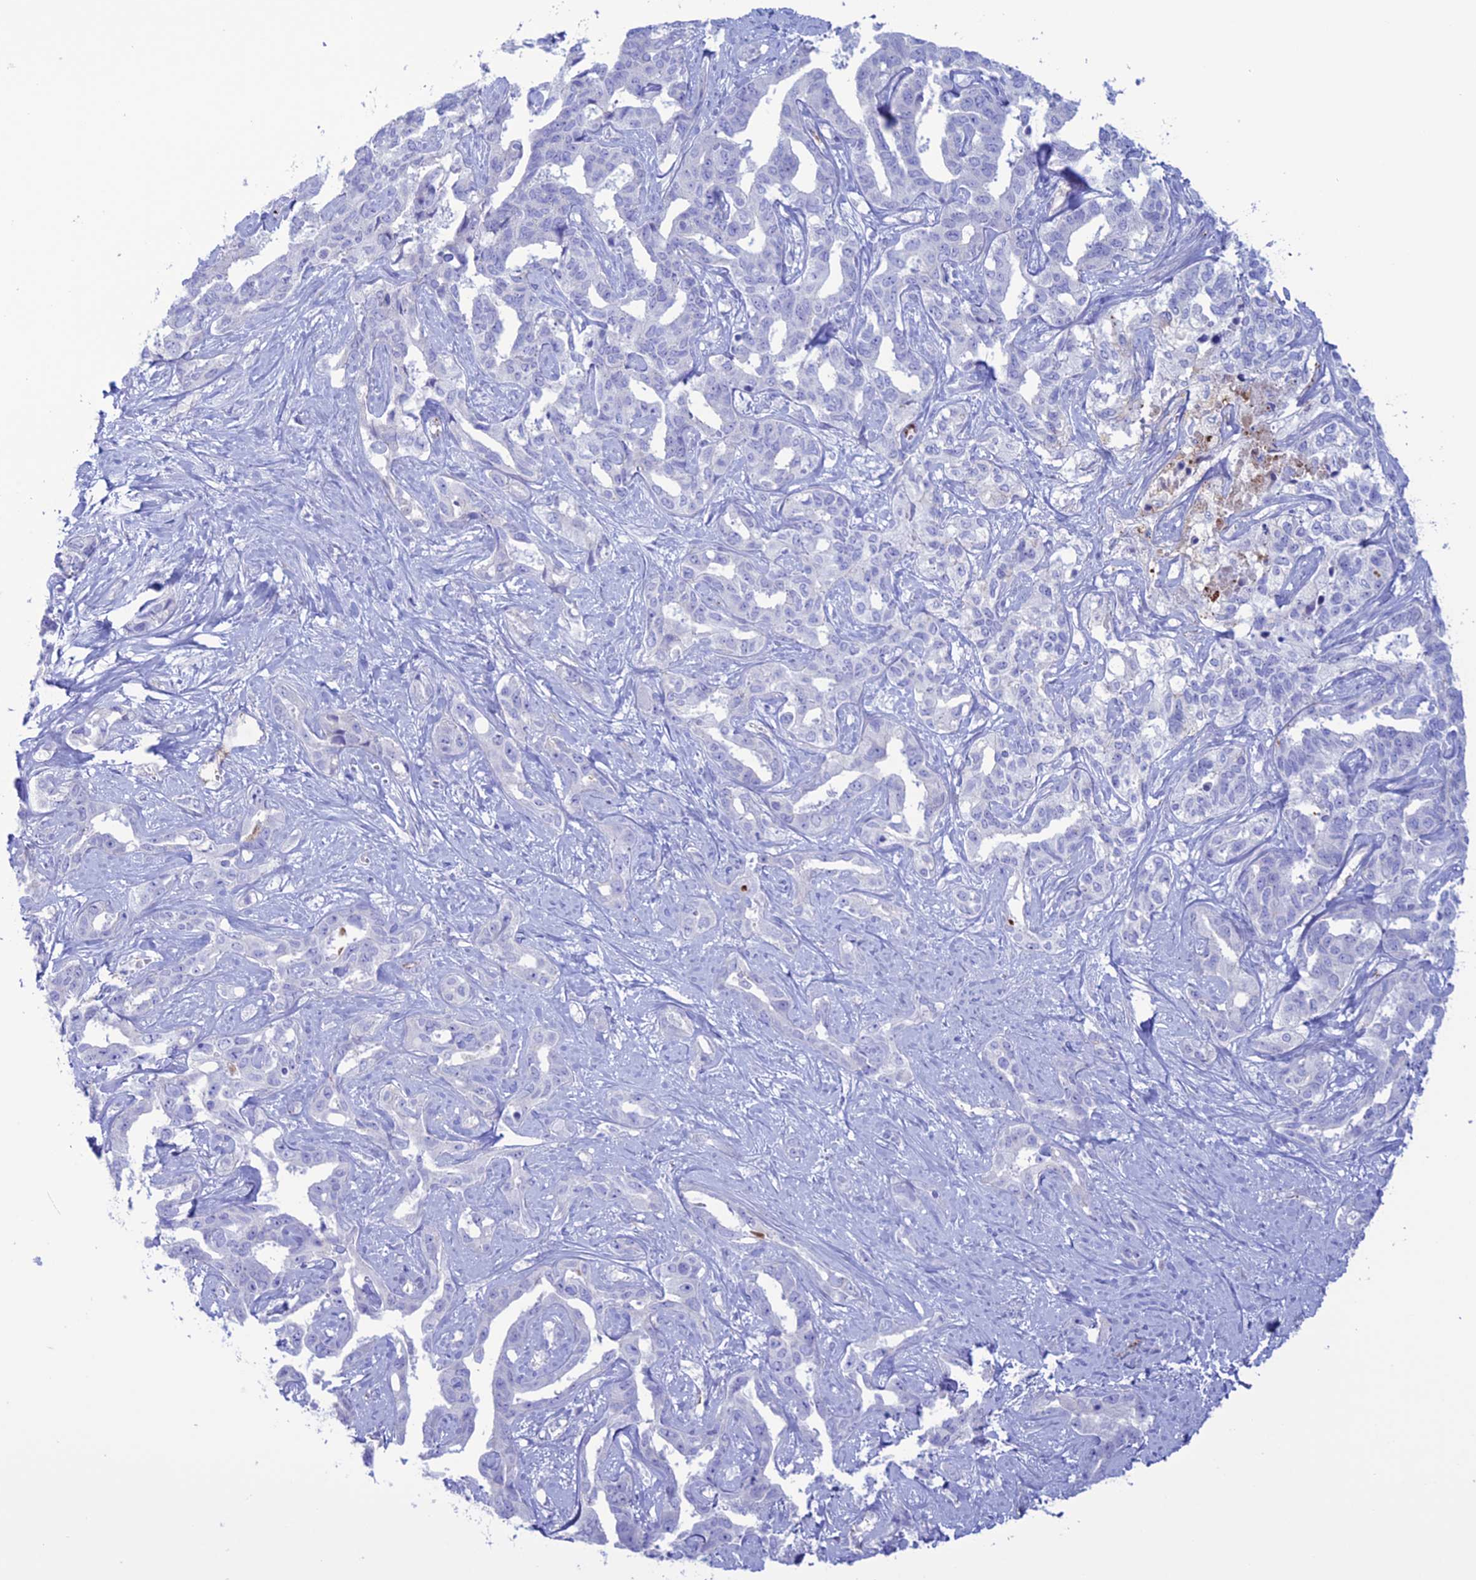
{"staining": {"intensity": "negative", "quantity": "none", "location": "none"}, "tissue": "liver cancer", "cell_type": "Tumor cells", "image_type": "cancer", "snomed": [{"axis": "morphology", "description": "Cholangiocarcinoma"}, {"axis": "topography", "description": "Liver"}], "caption": "Liver cholangiocarcinoma was stained to show a protein in brown. There is no significant positivity in tumor cells.", "gene": "CDC42EP5", "patient": {"sex": "male", "age": 59}}